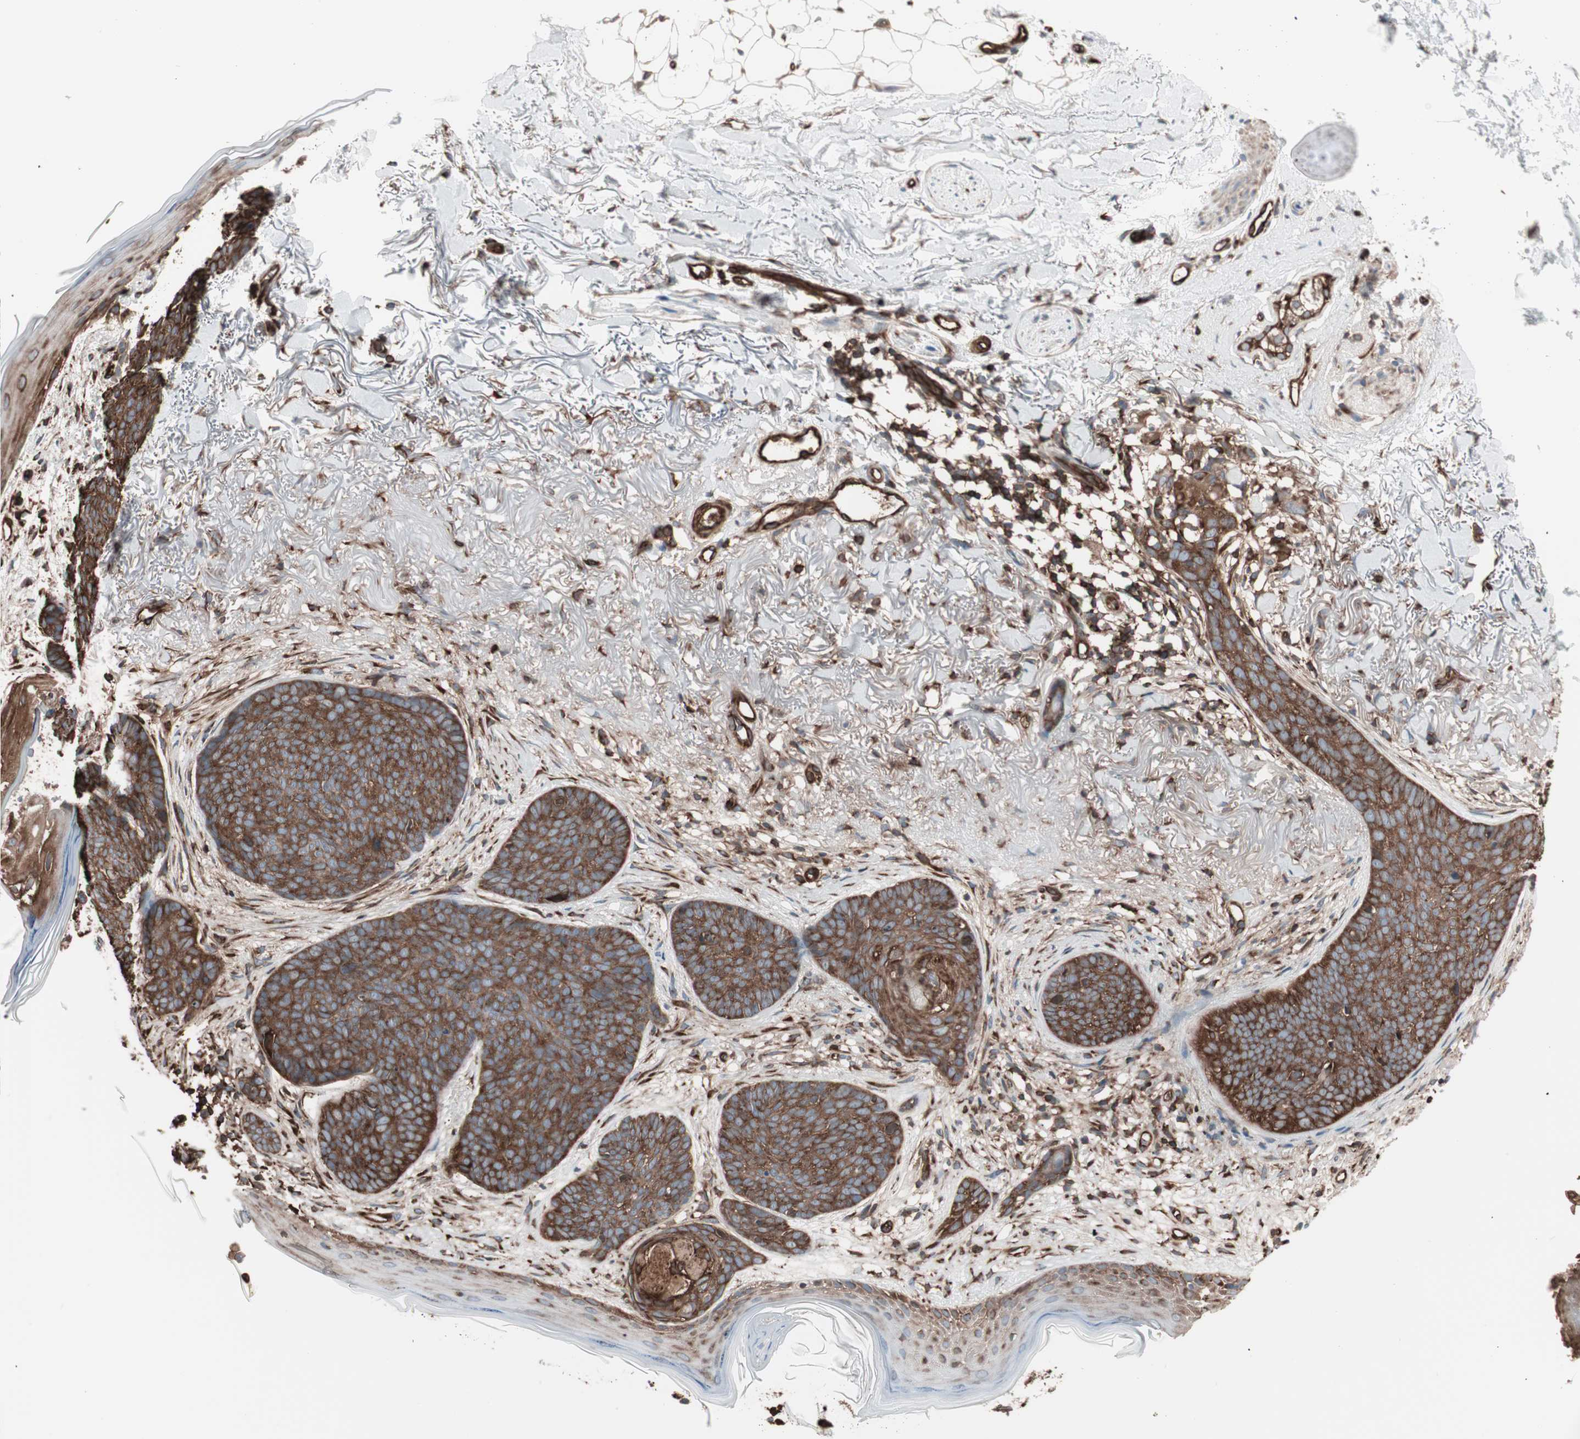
{"staining": {"intensity": "strong", "quantity": ">75%", "location": "cytoplasmic/membranous"}, "tissue": "skin cancer", "cell_type": "Tumor cells", "image_type": "cancer", "snomed": [{"axis": "morphology", "description": "Normal tissue, NOS"}, {"axis": "morphology", "description": "Basal cell carcinoma"}, {"axis": "topography", "description": "Skin"}], "caption": "Human skin cancer (basal cell carcinoma) stained for a protein (brown) displays strong cytoplasmic/membranous positive expression in about >75% of tumor cells.", "gene": "TCP11L1", "patient": {"sex": "female", "age": 70}}